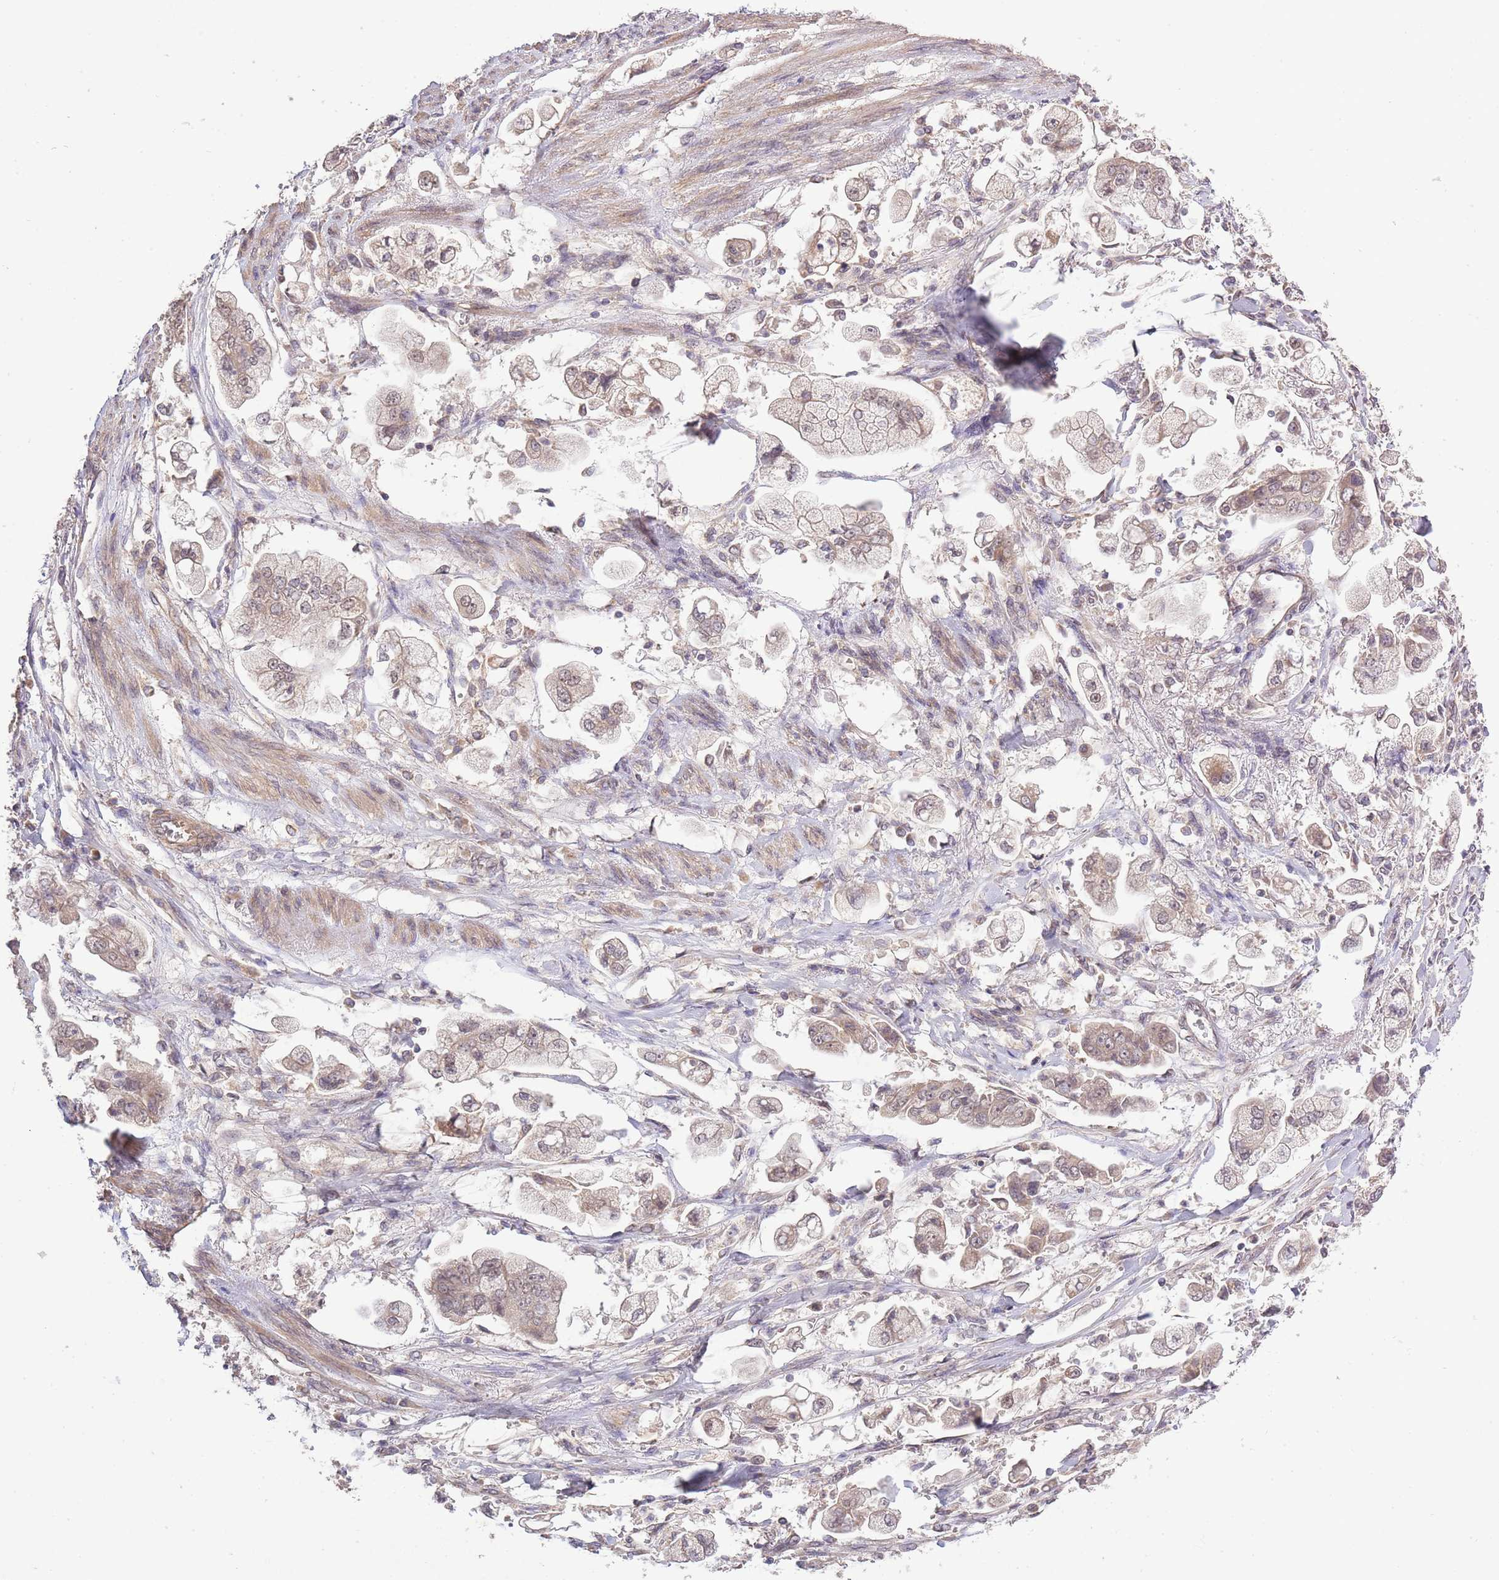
{"staining": {"intensity": "weak", "quantity": "25%-75%", "location": "cytoplasmic/membranous"}, "tissue": "stomach cancer", "cell_type": "Tumor cells", "image_type": "cancer", "snomed": [{"axis": "morphology", "description": "Adenocarcinoma, NOS"}, {"axis": "topography", "description": "Stomach"}], "caption": "Immunohistochemical staining of human stomach cancer demonstrates low levels of weak cytoplasmic/membranous protein staining in approximately 25%-75% of tumor cells.", "gene": "IVD", "patient": {"sex": "male", "age": 62}}